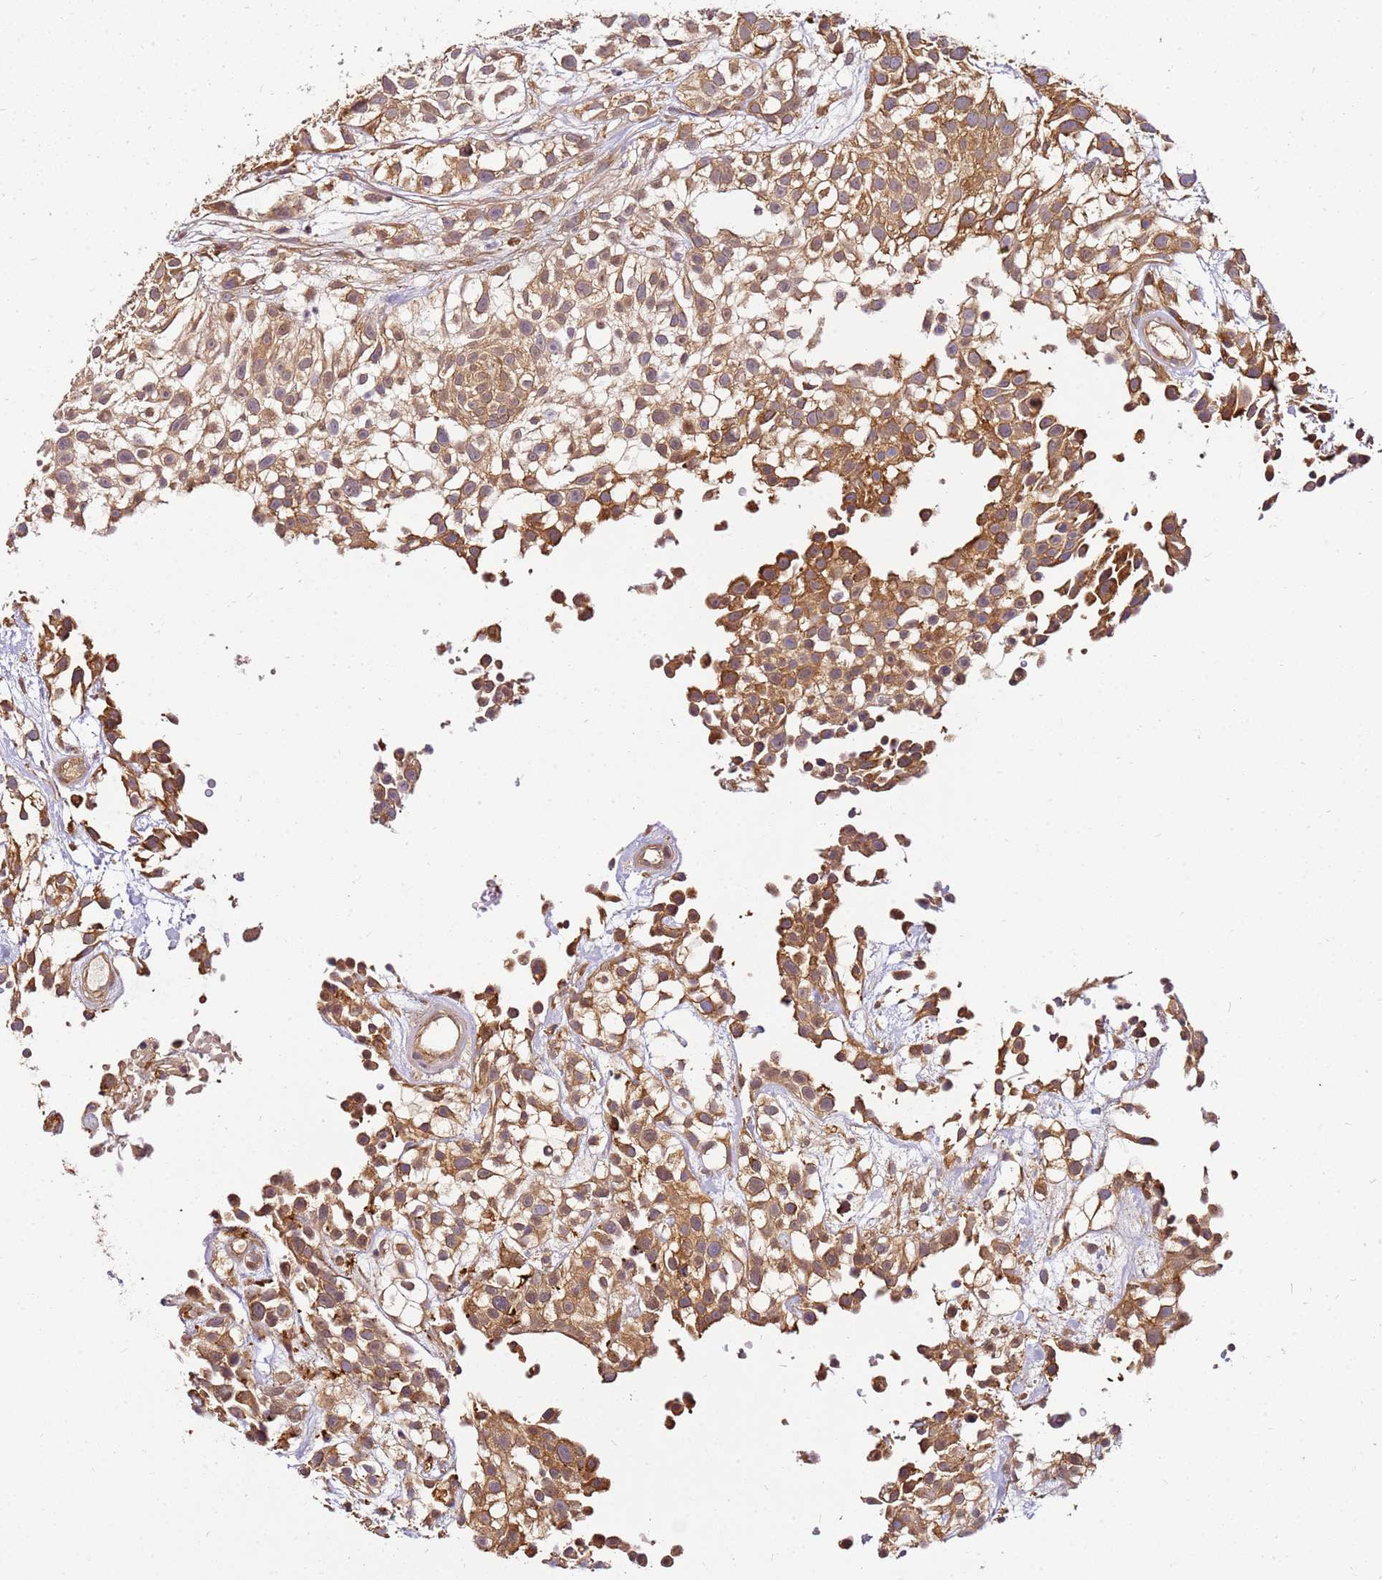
{"staining": {"intensity": "moderate", "quantity": ">75%", "location": "cytoplasmic/membranous"}, "tissue": "urothelial cancer", "cell_type": "Tumor cells", "image_type": "cancer", "snomed": [{"axis": "morphology", "description": "Urothelial carcinoma, High grade"}, {"axis": "topography", "description": "Urinary bladder"}], "caption": "Immunohistochemical staining of human urothelial cancer displays moderate cytoplasmic/membranous protein positivity in about >75% of tumor cells. The staining was performed using DAB (3,3'-diaminobenzidine) to visualize the protein expression in brown, while the nuclei were stained in blue with hematoxylin (Magnification: 20x).", "gene": "PIH1D1", "patient": {"sex": "male", "age": 56}}